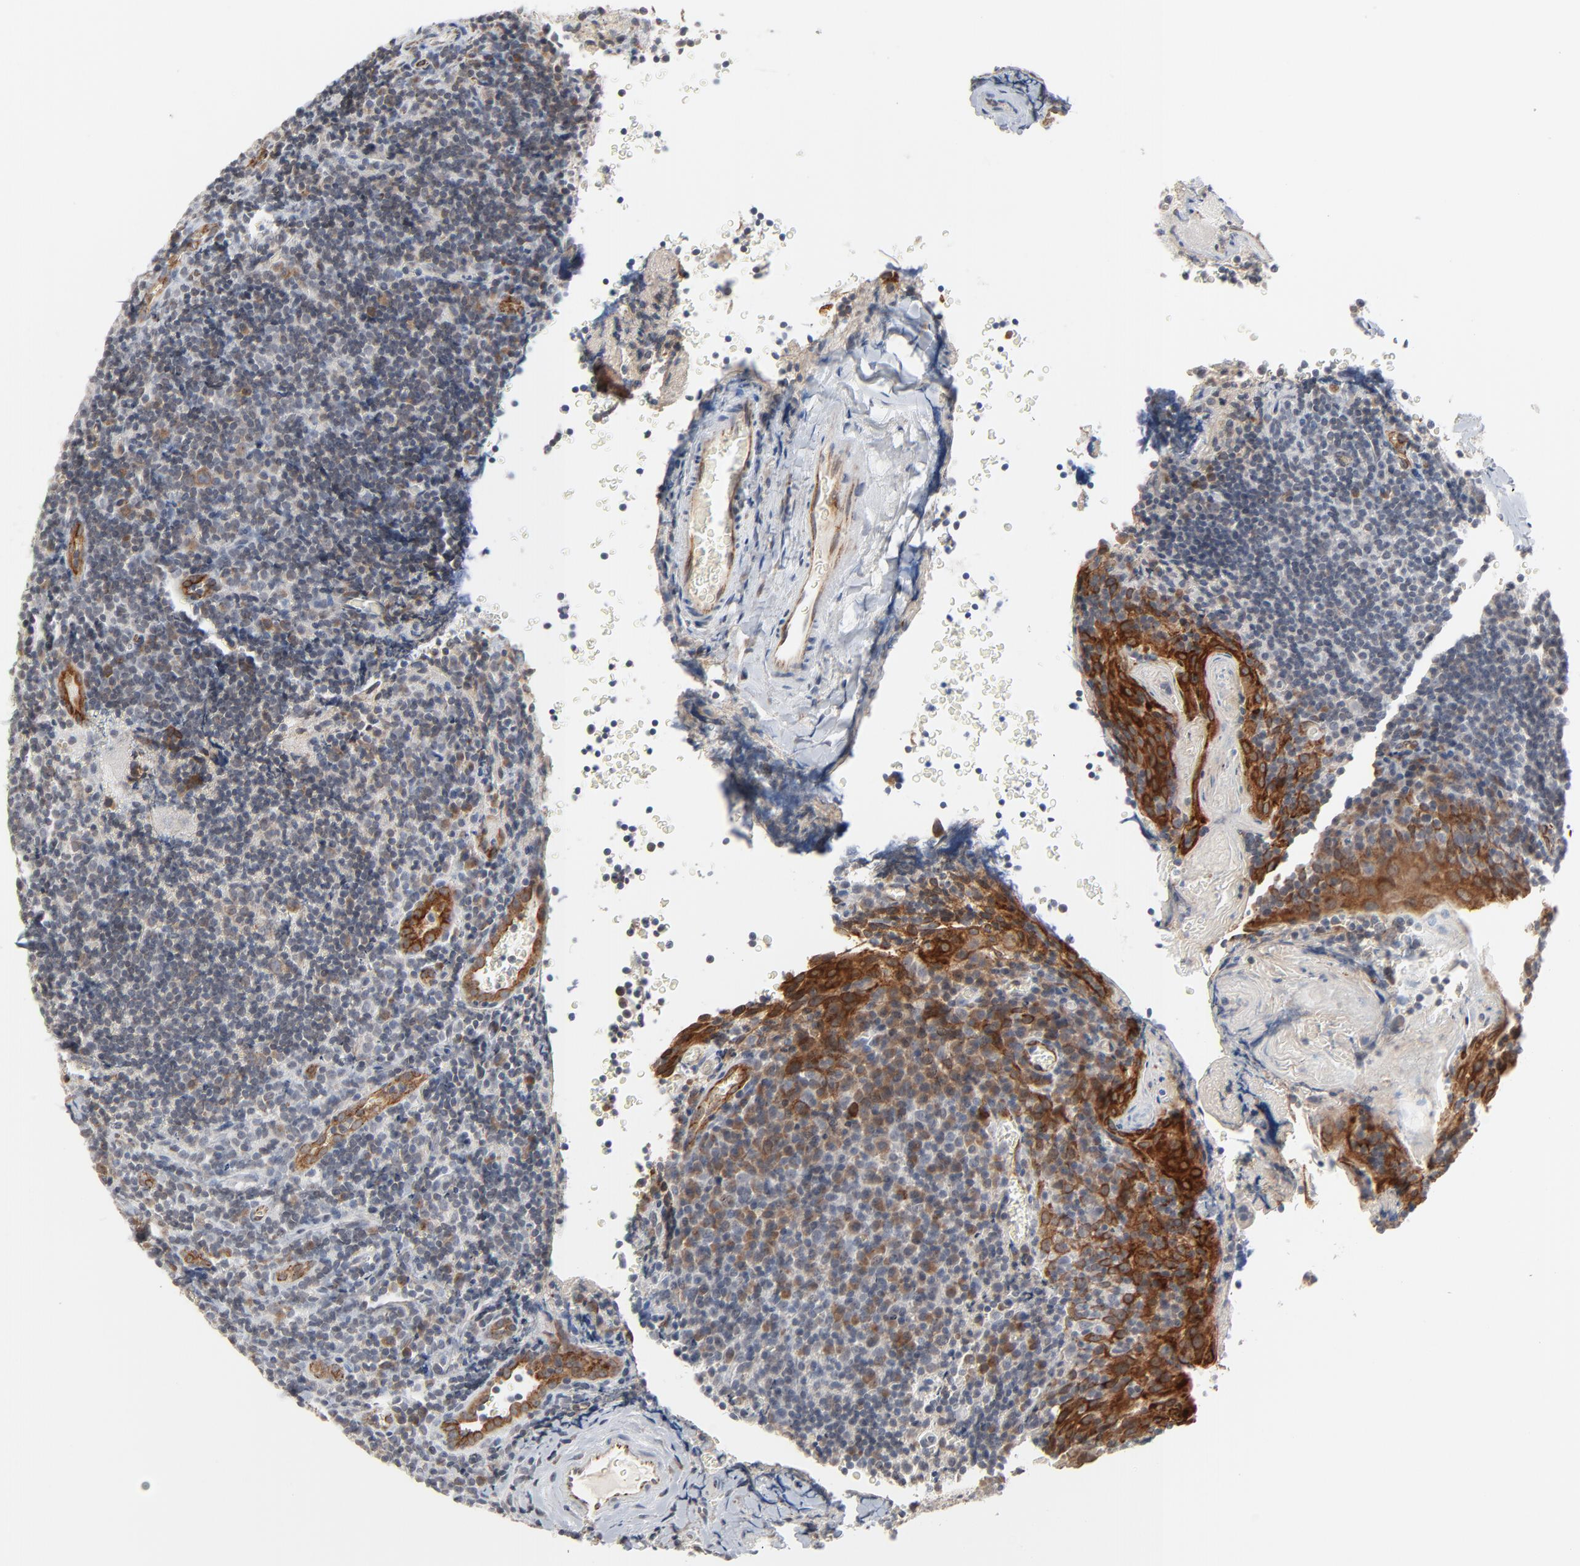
{"staining": {"intensity": "weak", "quantity": "<25%", "location": "cytoplasmic/membranous"}, "tissue": "tonsil", "cell_type": "Germinal center cells", "image_type": "normal", "snomed": [{"axis": "morphology", "description": "Normal tissue, NOS"}, {"axis": "topography", "description": "Tonsil"}], "caption": "DAB immunohistochemical staining of benign tonsil displays no significant positivity in germinal center cells.", "gene": "ITPR3", "patient": {"sex": "male", "age": 20}}